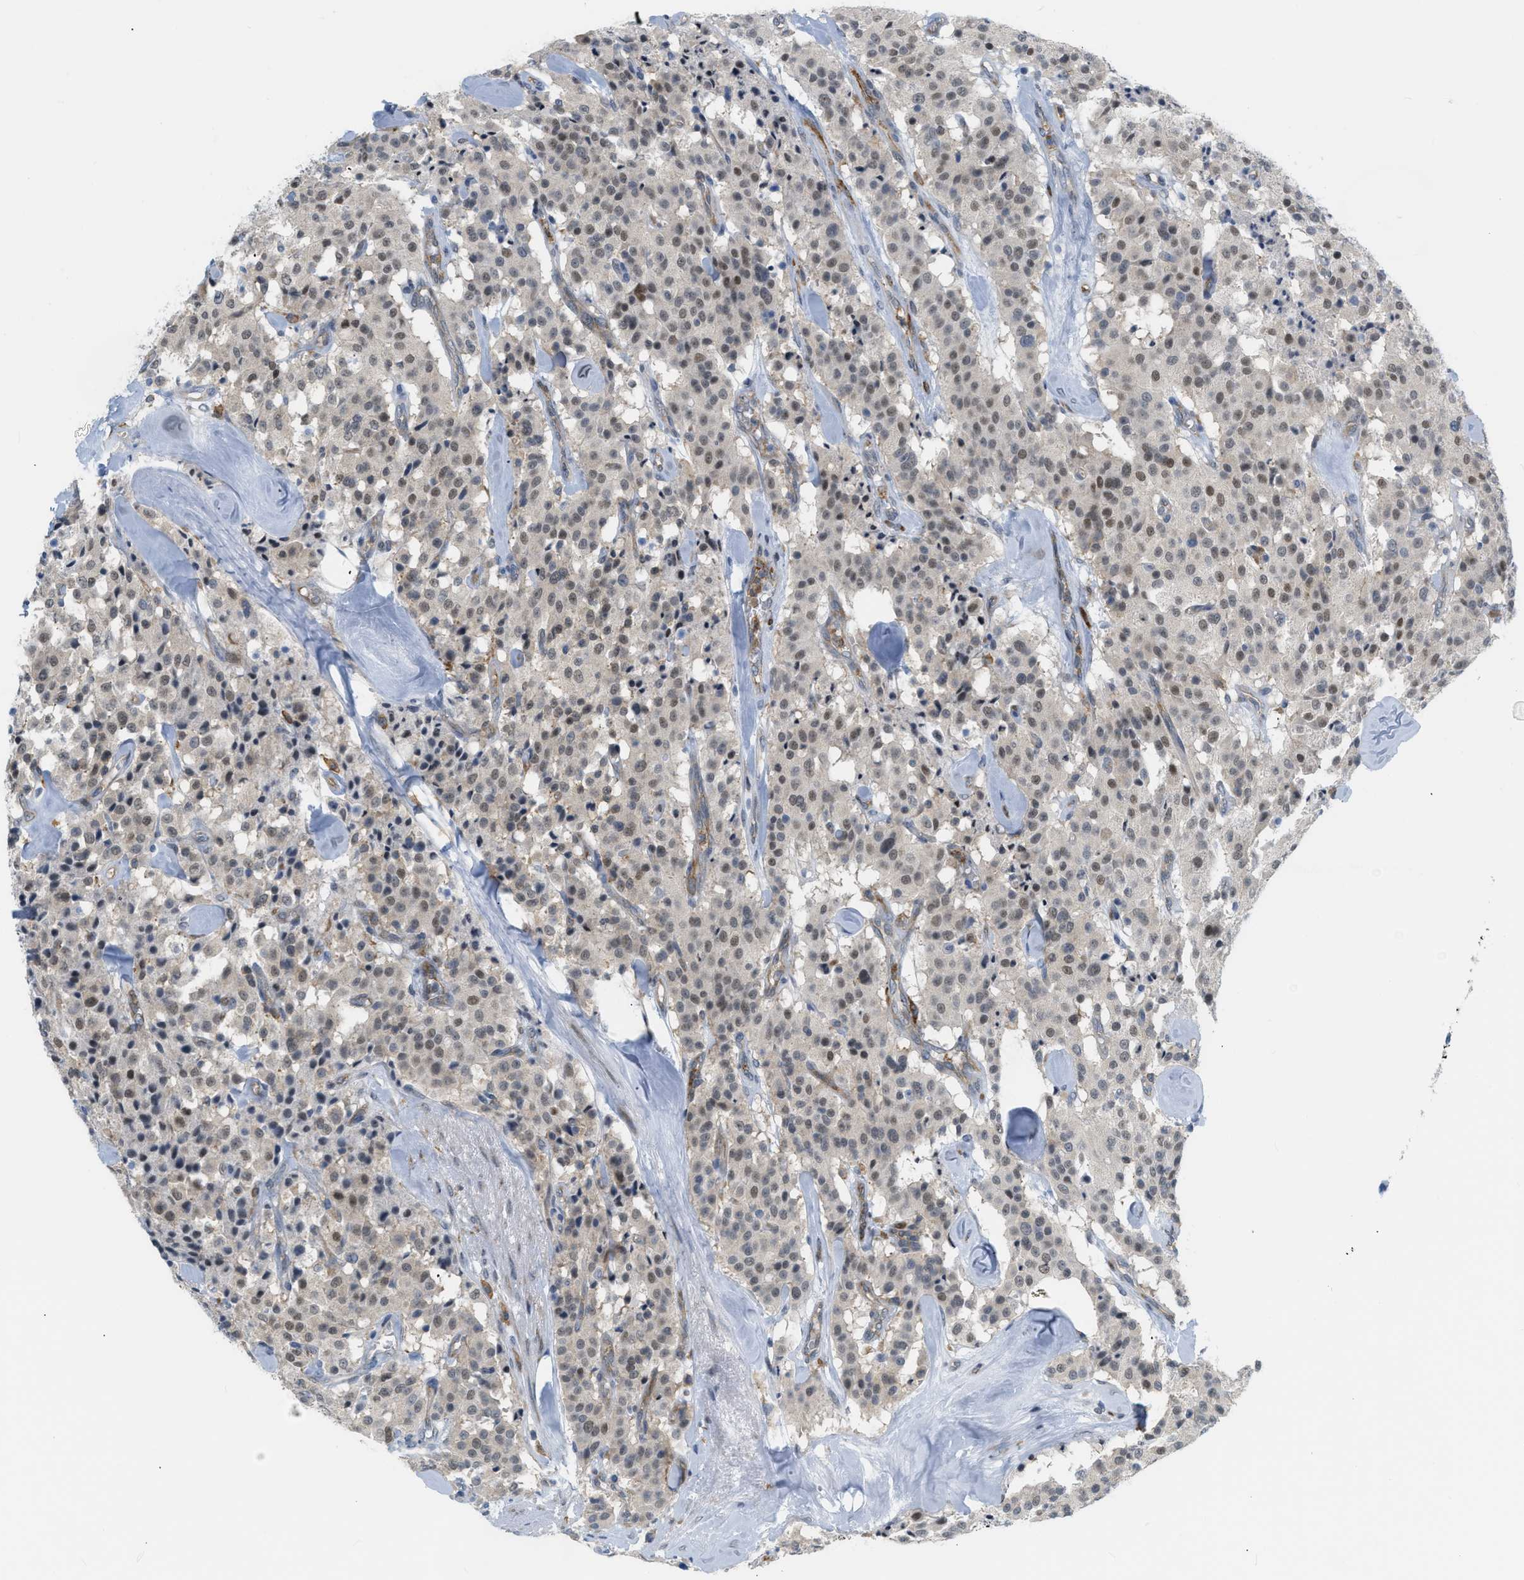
{"staining": {"intensity": "weak", "quantity": ">75%", "location": "nuclear"}, "tissue": "carcinoid", "cell_type": "Tumor cells", "image_type": "cancer", "snomed": [{"axis": "morphology", "description": "Carcinoid, malignant, NOS"}, {"axis": "topography", "description": "Lung"}], "caption": "DAB (3,3'-diaminobenzidine) immunohistochemical staining of carcinoid (malignant) shows weak nuclear protein positivity in about >75% of tumor cells.", "gene": "ZNF408", "patient": {"sex": "male", "age": 30}}